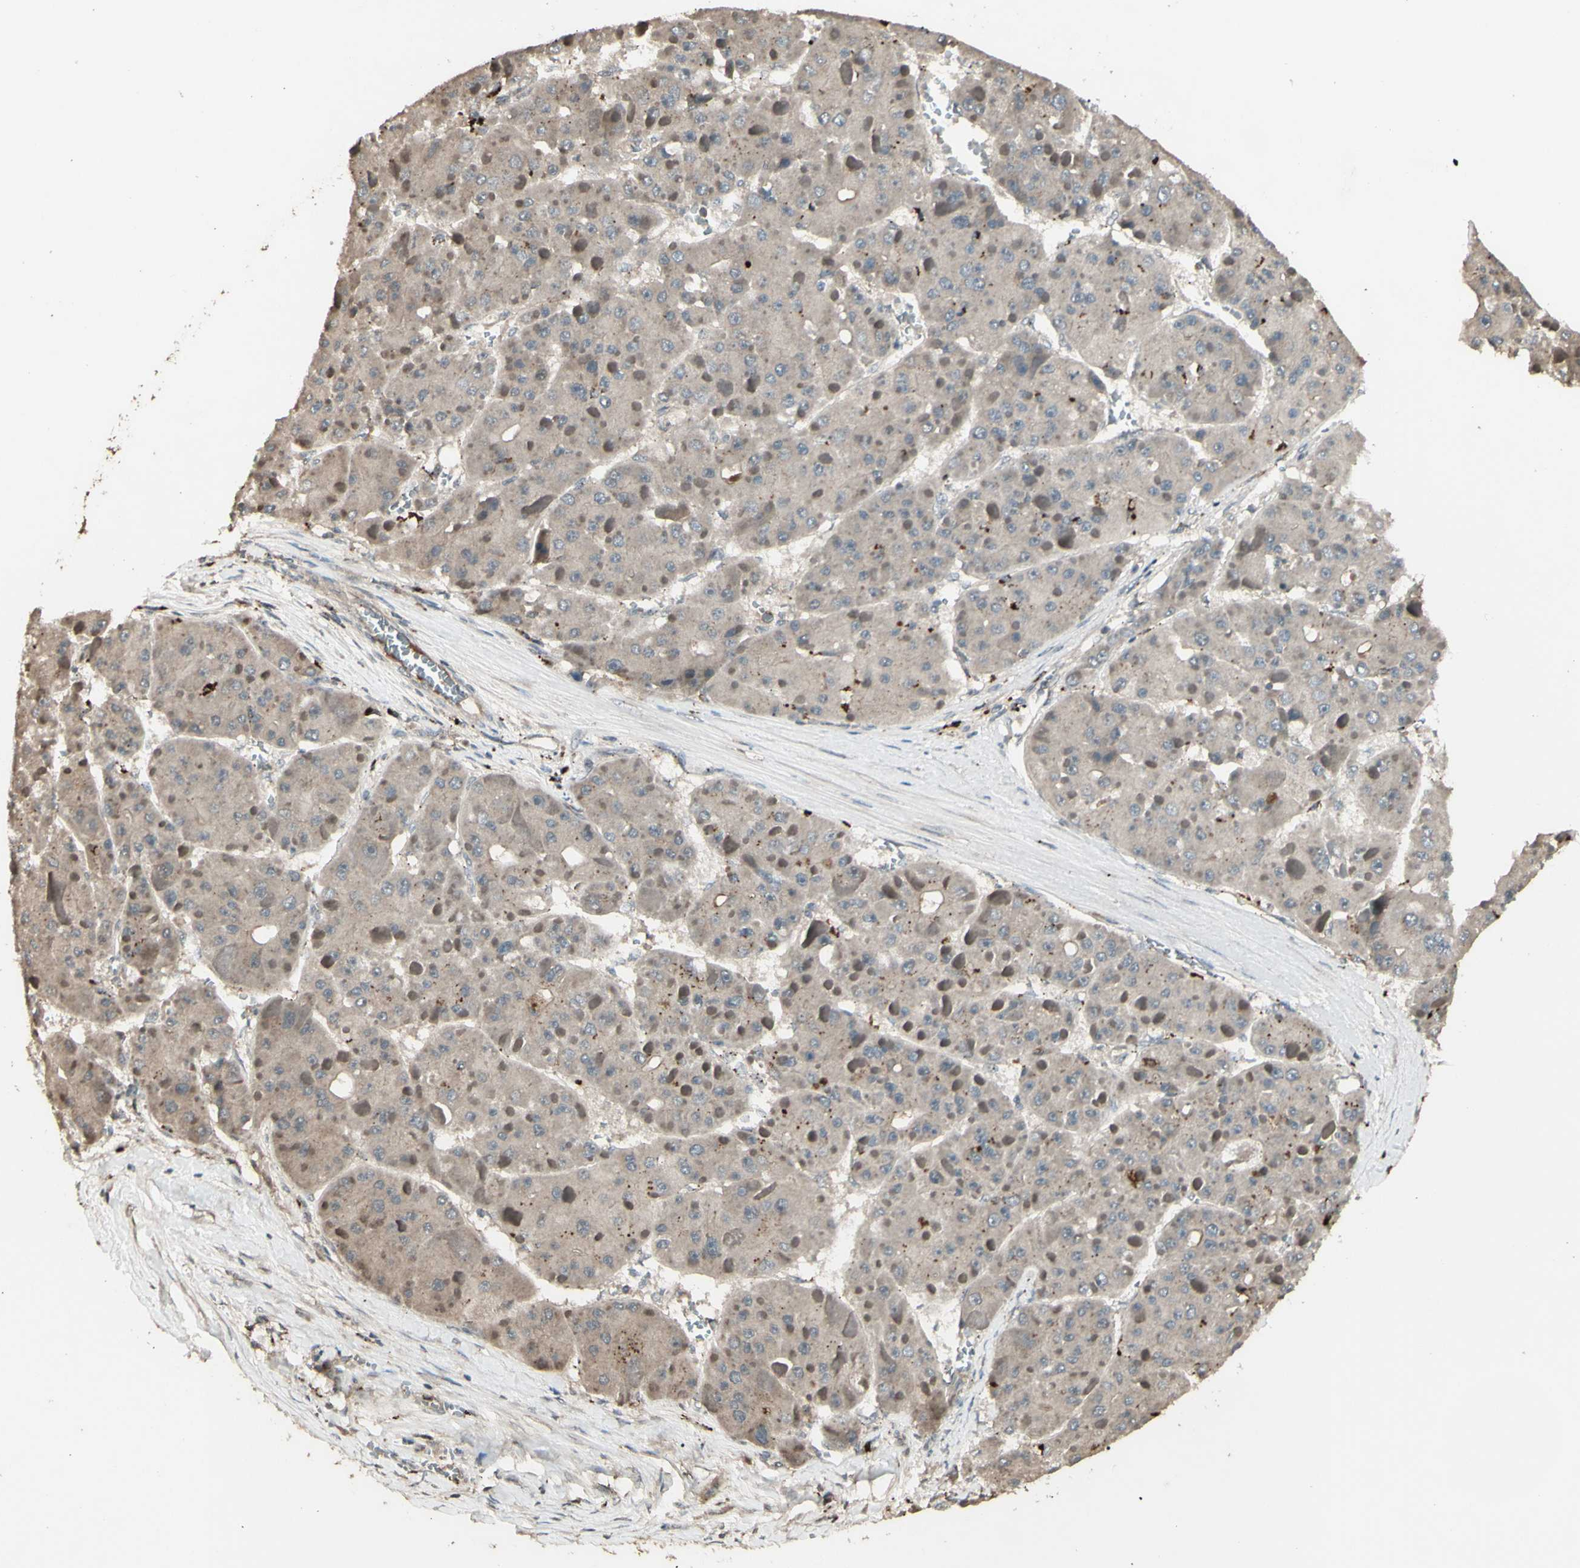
{"staining": {"intensity": "weak", "quantity": ">75%", "location": "cytoplasmic/membranous"}, "tissue": "liver cancer", "cell_type": "Tumor cells", "image_type": "cancer", "snomed": [{"axis": "morphology", "description": "Carcinoma, Hepatocellular, NOS"}, {"axis": "topography", "description": "Liver"}], "caption": "Weak cytoplasmic/membranous staining for a protein is appreciated in about >75% of tumor cells of liver hepatocellular carcinoma using IHC.", "gene": "GNAS", "patient": {"sex": "female", "age": 73}}